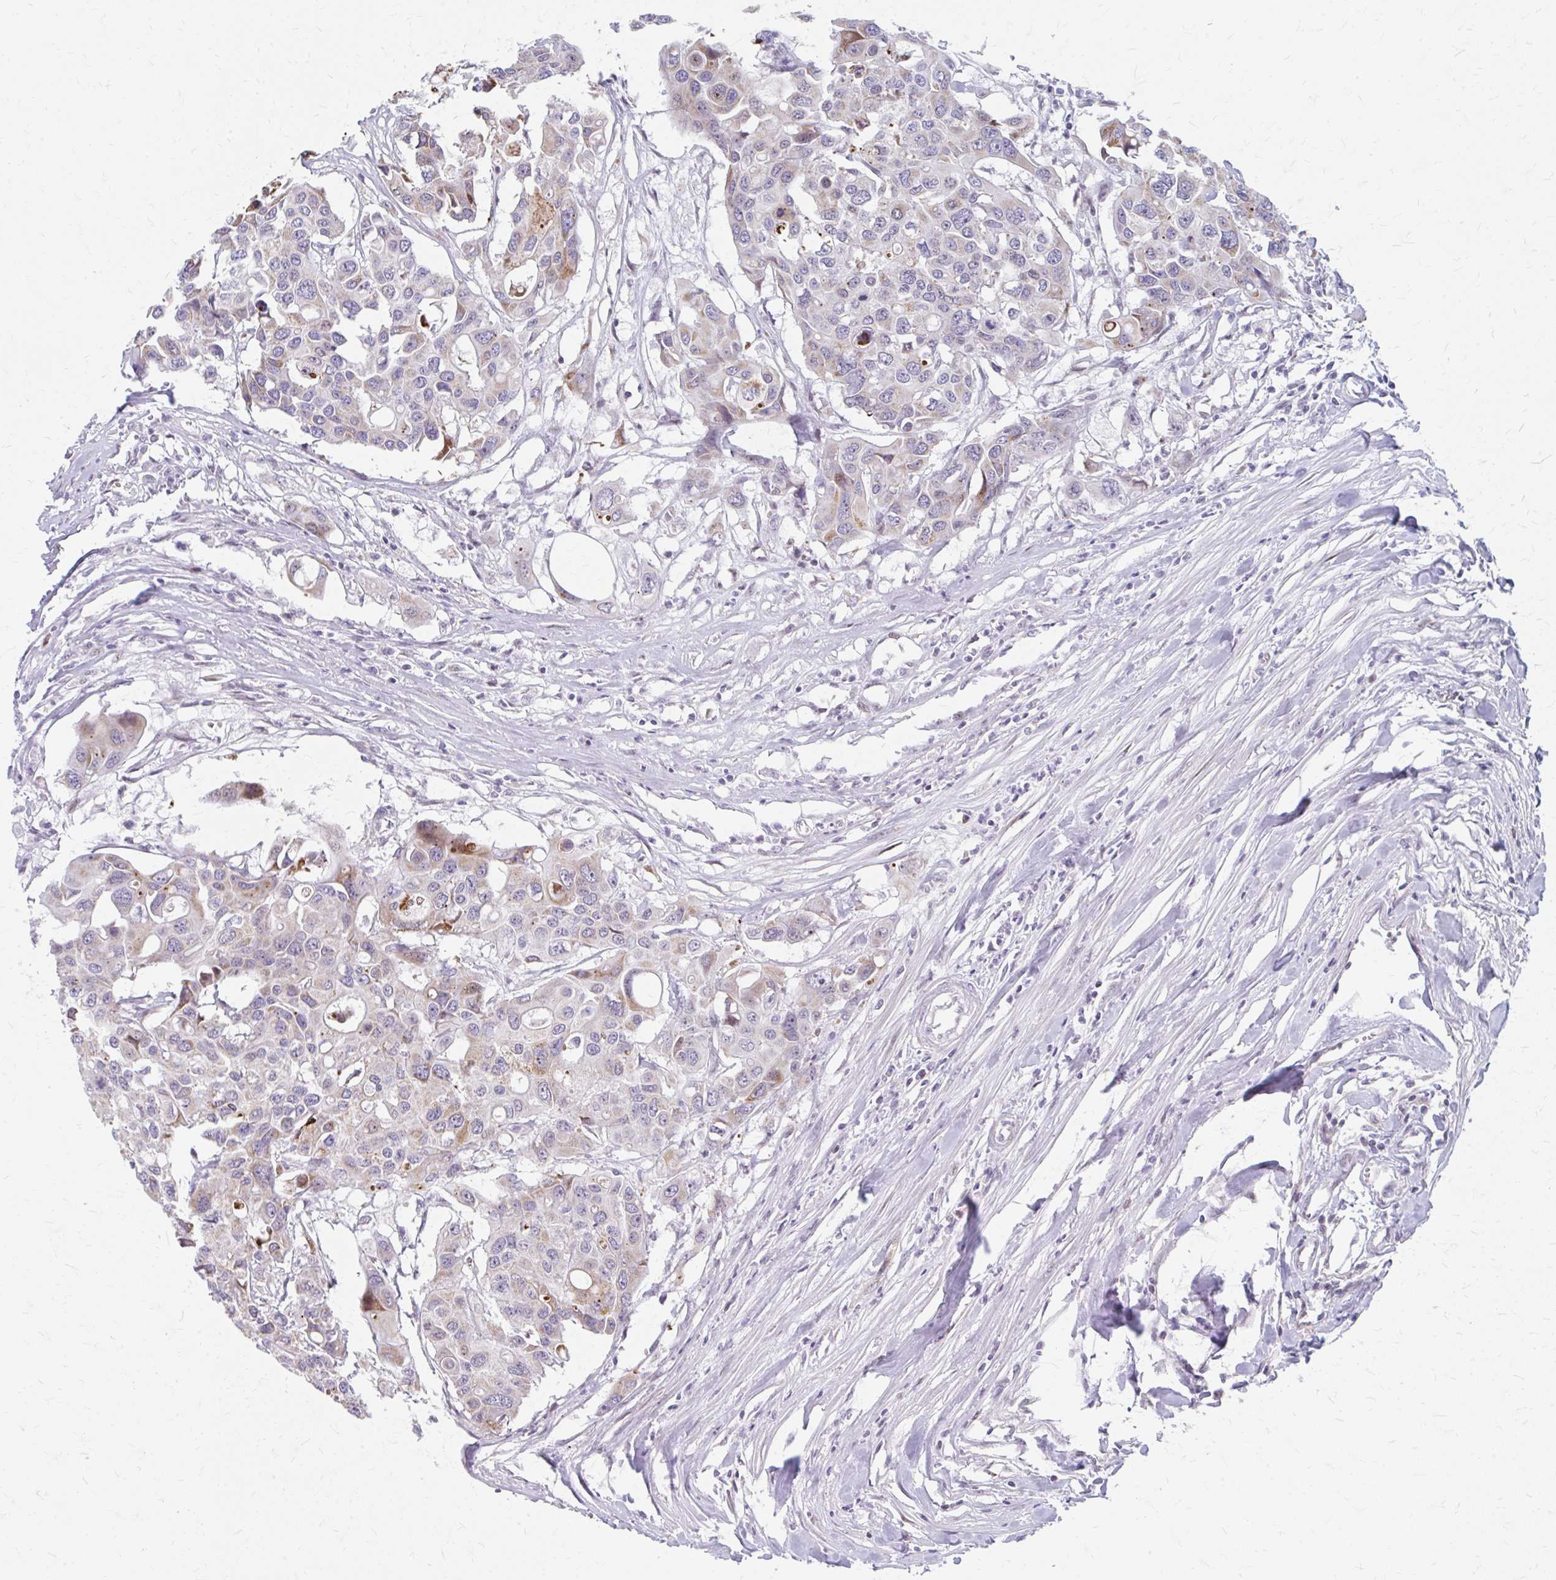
{"staining": {"intensity": "moderate", "quantity": "<25%", "location": "cytoplasmic/membranous"}, "tissue": "colorectal cancer", "cell_type": "Tumor cells", "image_type": "cancer", "snomed": [{"axis": "morphology", "description": "Adenocarcinoma, NOS"}, {"axis": "topography", "description": "Colon"}], "caption": "Immunohistochemistry photomicrograph of neoplastic tissue: colorectal cancer stained using immunohistochemistry demonstrates low levels of moderate protein expression localized specifically in the cytoplasmic/membranous of tumor cells, appearing as a cytoplasmic/membranous brown color.", "gene": "BEAN1", "patient": {"sex": "male", "age": 77}}